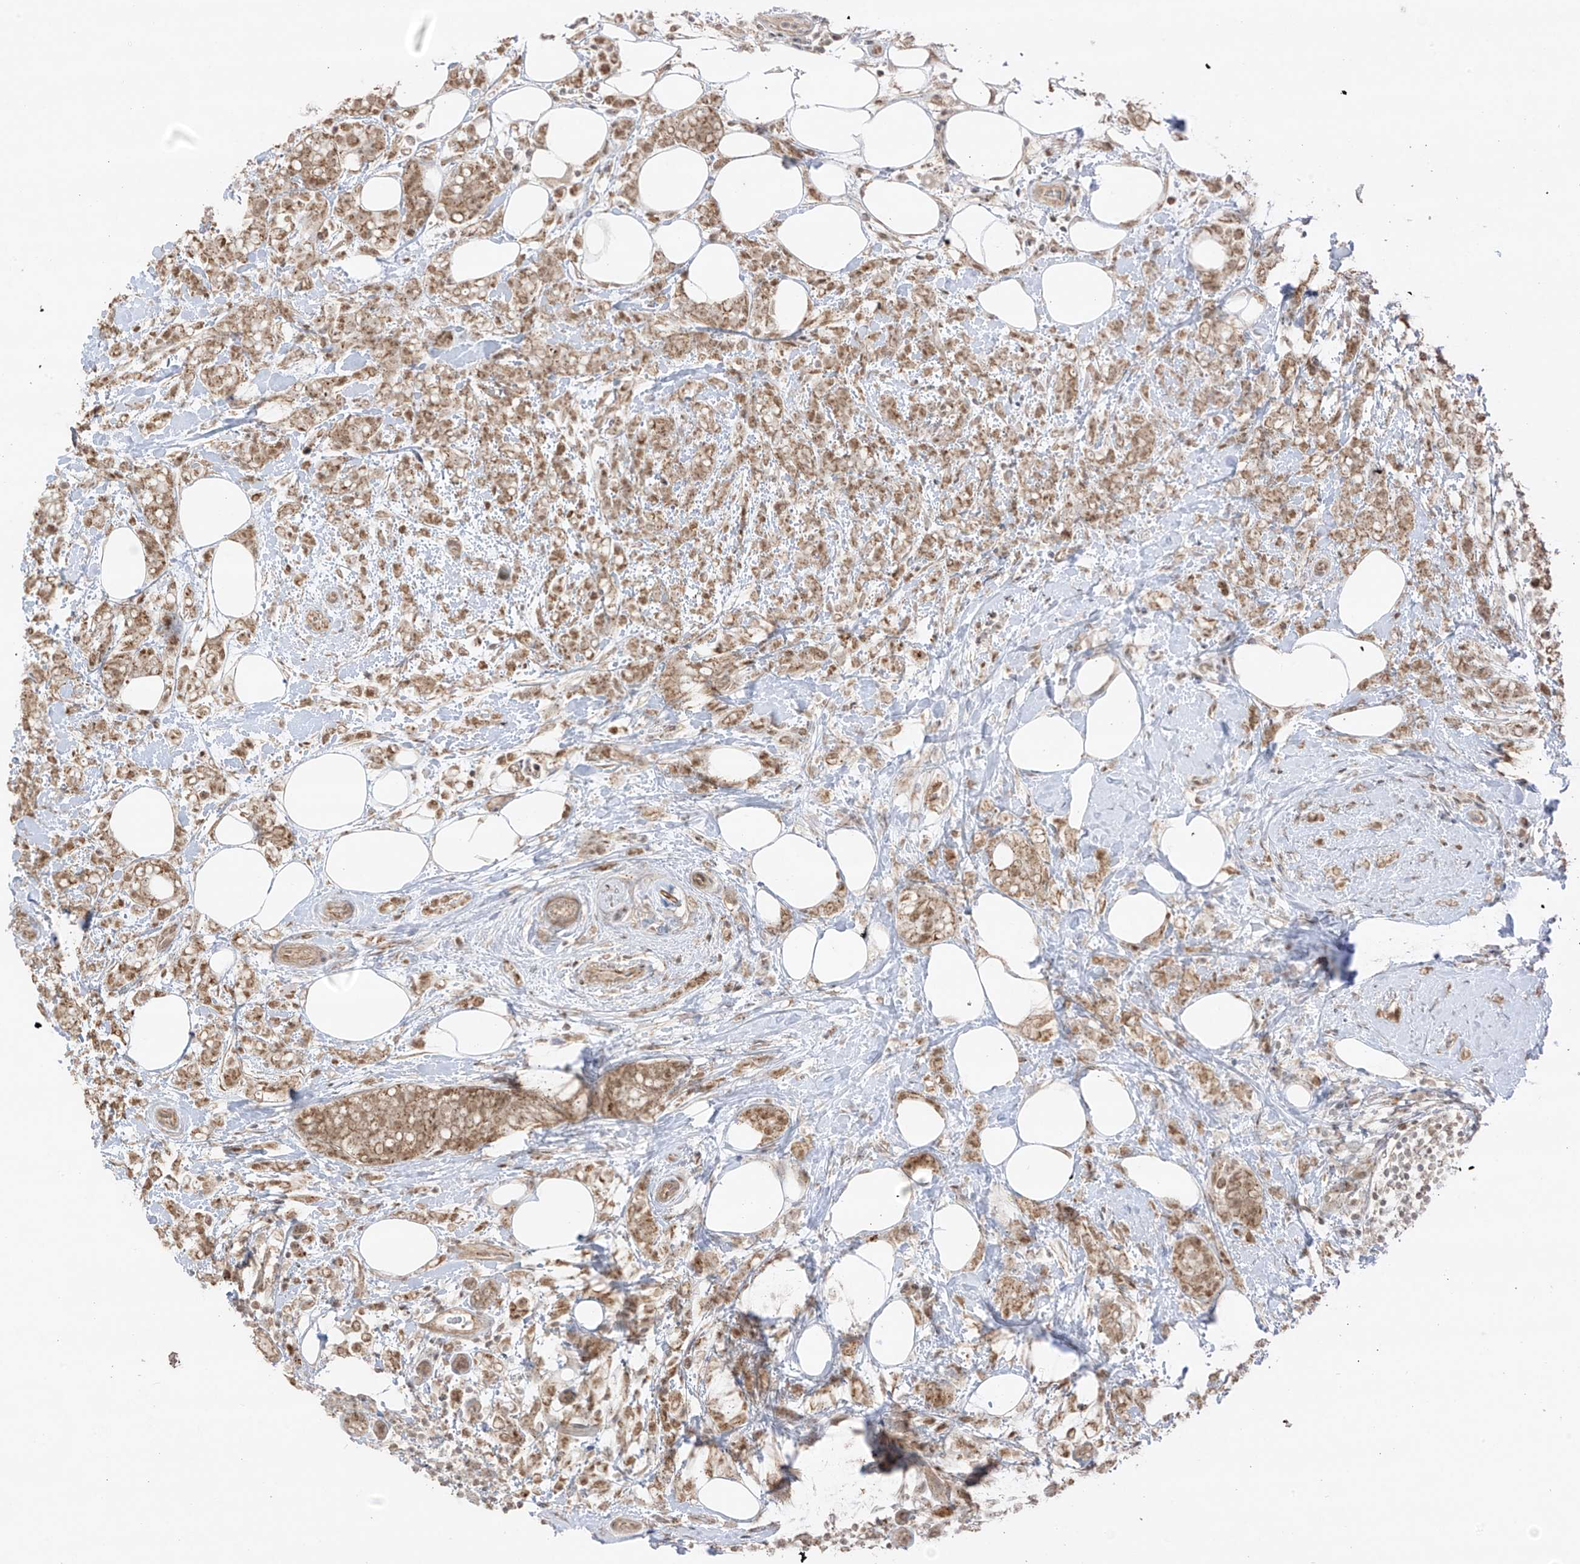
{"staining": {"intensity": "moderate", "quantity": ">75%", "location": "cytoplasmic/membranous,nuclear"}, "tissue": "breast cancer", "cell_type": "Tumor cells", "image_type": "cancer", "snomed": [{"axis": "morphology", "description": "Lobular carcinoma"}, {"axis": "topography", "description": "Breast"}], "caption": "Protein analysis of breast lobular carcinoma tissue displays moderate cytoplasmic/membranous and nuclear staining in approximately >75% of tumor cells.", "gene": "N4BP3", "patient": {"sex": "female", "age": 58}}